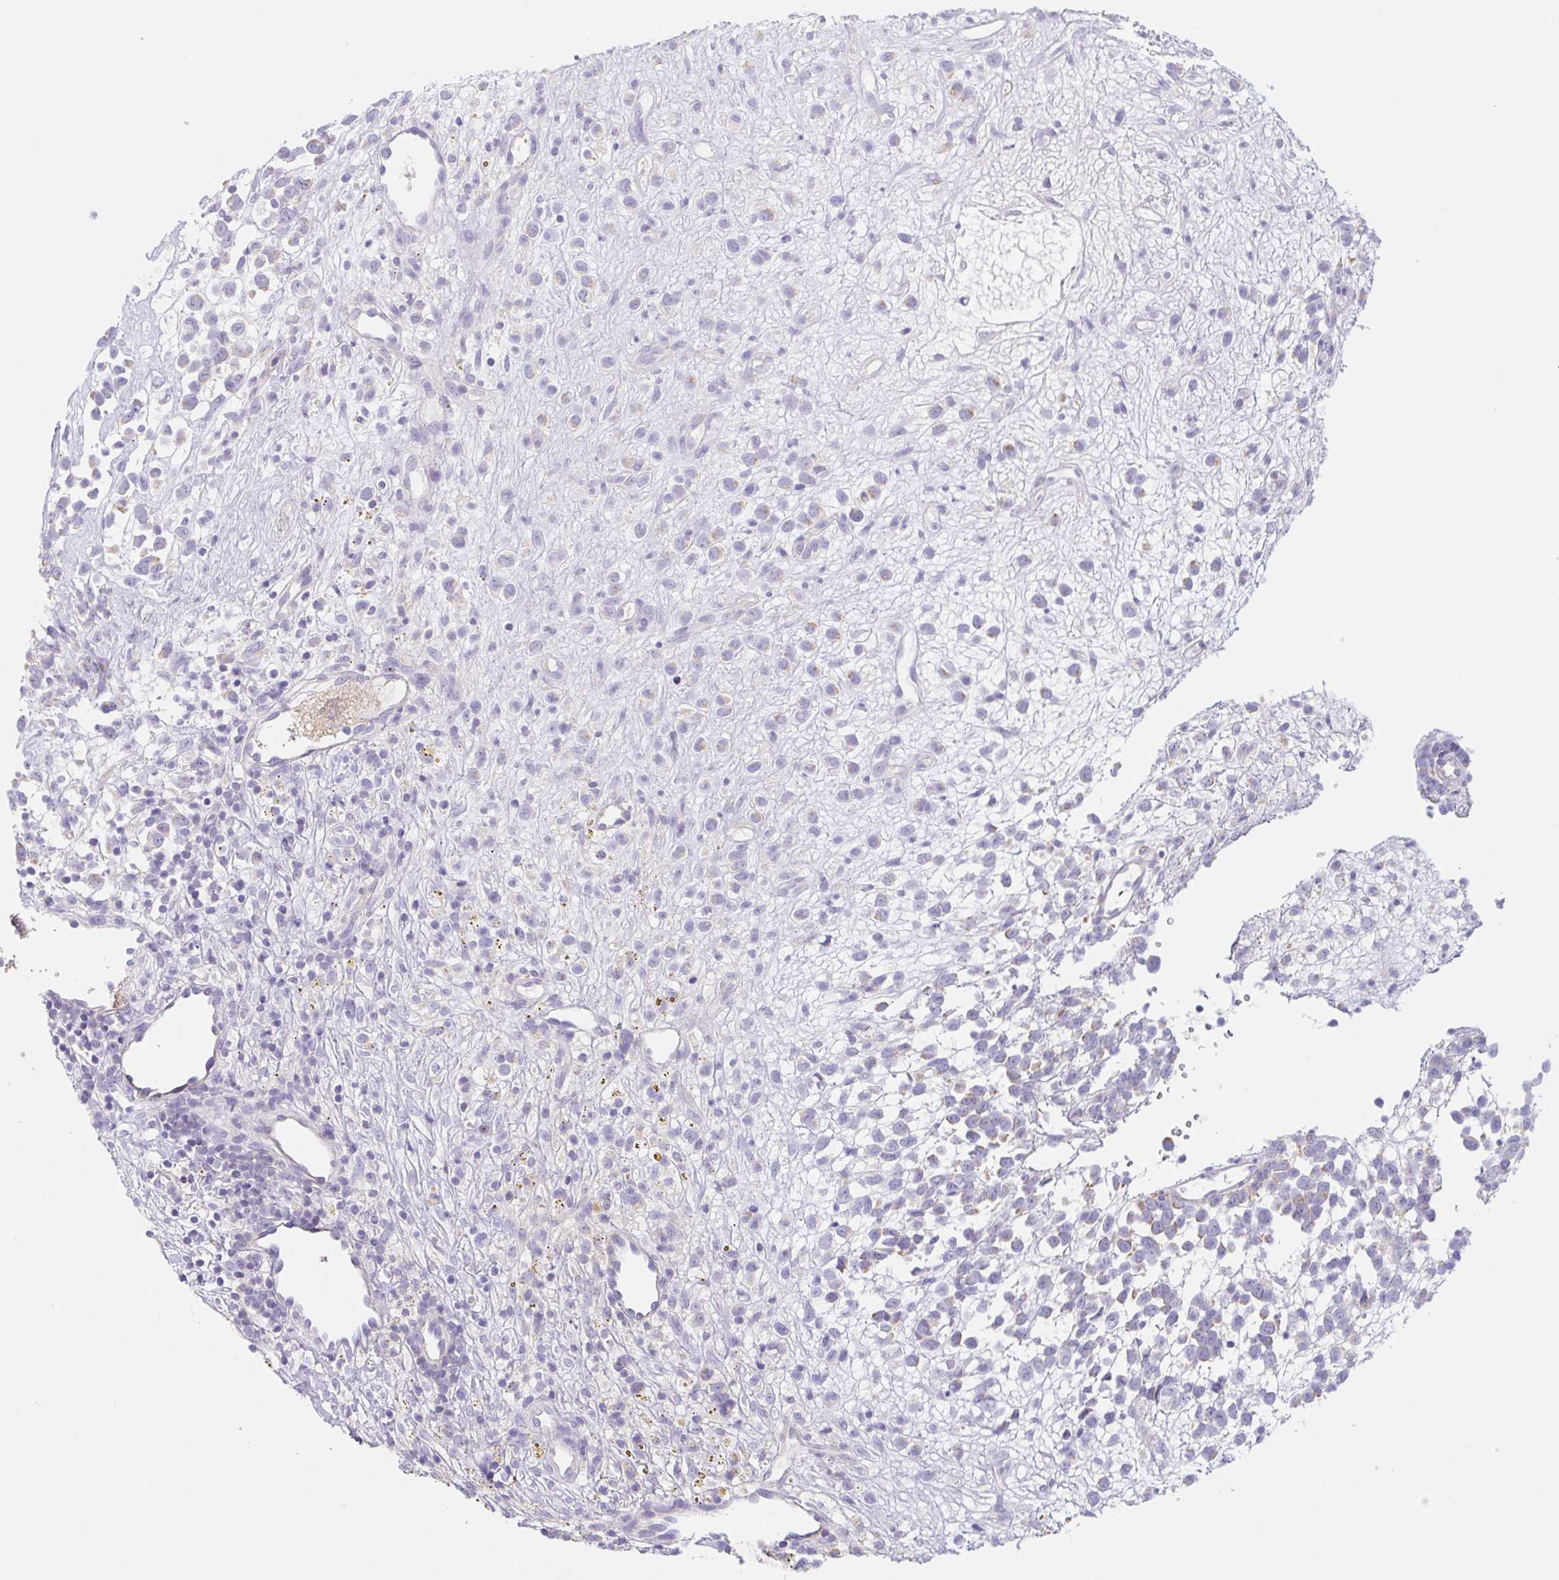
{"staining": {"intensity": "weak", "quantity": "25%-75%", "location": "cytoplasmic/membranous"}, "tissue": "melanoma", "cell_type": "Tumor cells", "image_type": "cancer", "snomed": [{"axis": "morphology", "description": "Malignant melanoma, NOS"}, {"axis": "topography", "description": "Nose, NOS"}], "caption": "This is a photomicrograph of immunohistochemistry (IHC) staining of malignant melanoma, which shows weak staining in the cytoplasmic/membranous of tumor cells.", "gene": "LYVE1", "patient": {"sex": "female", "age": 48}}